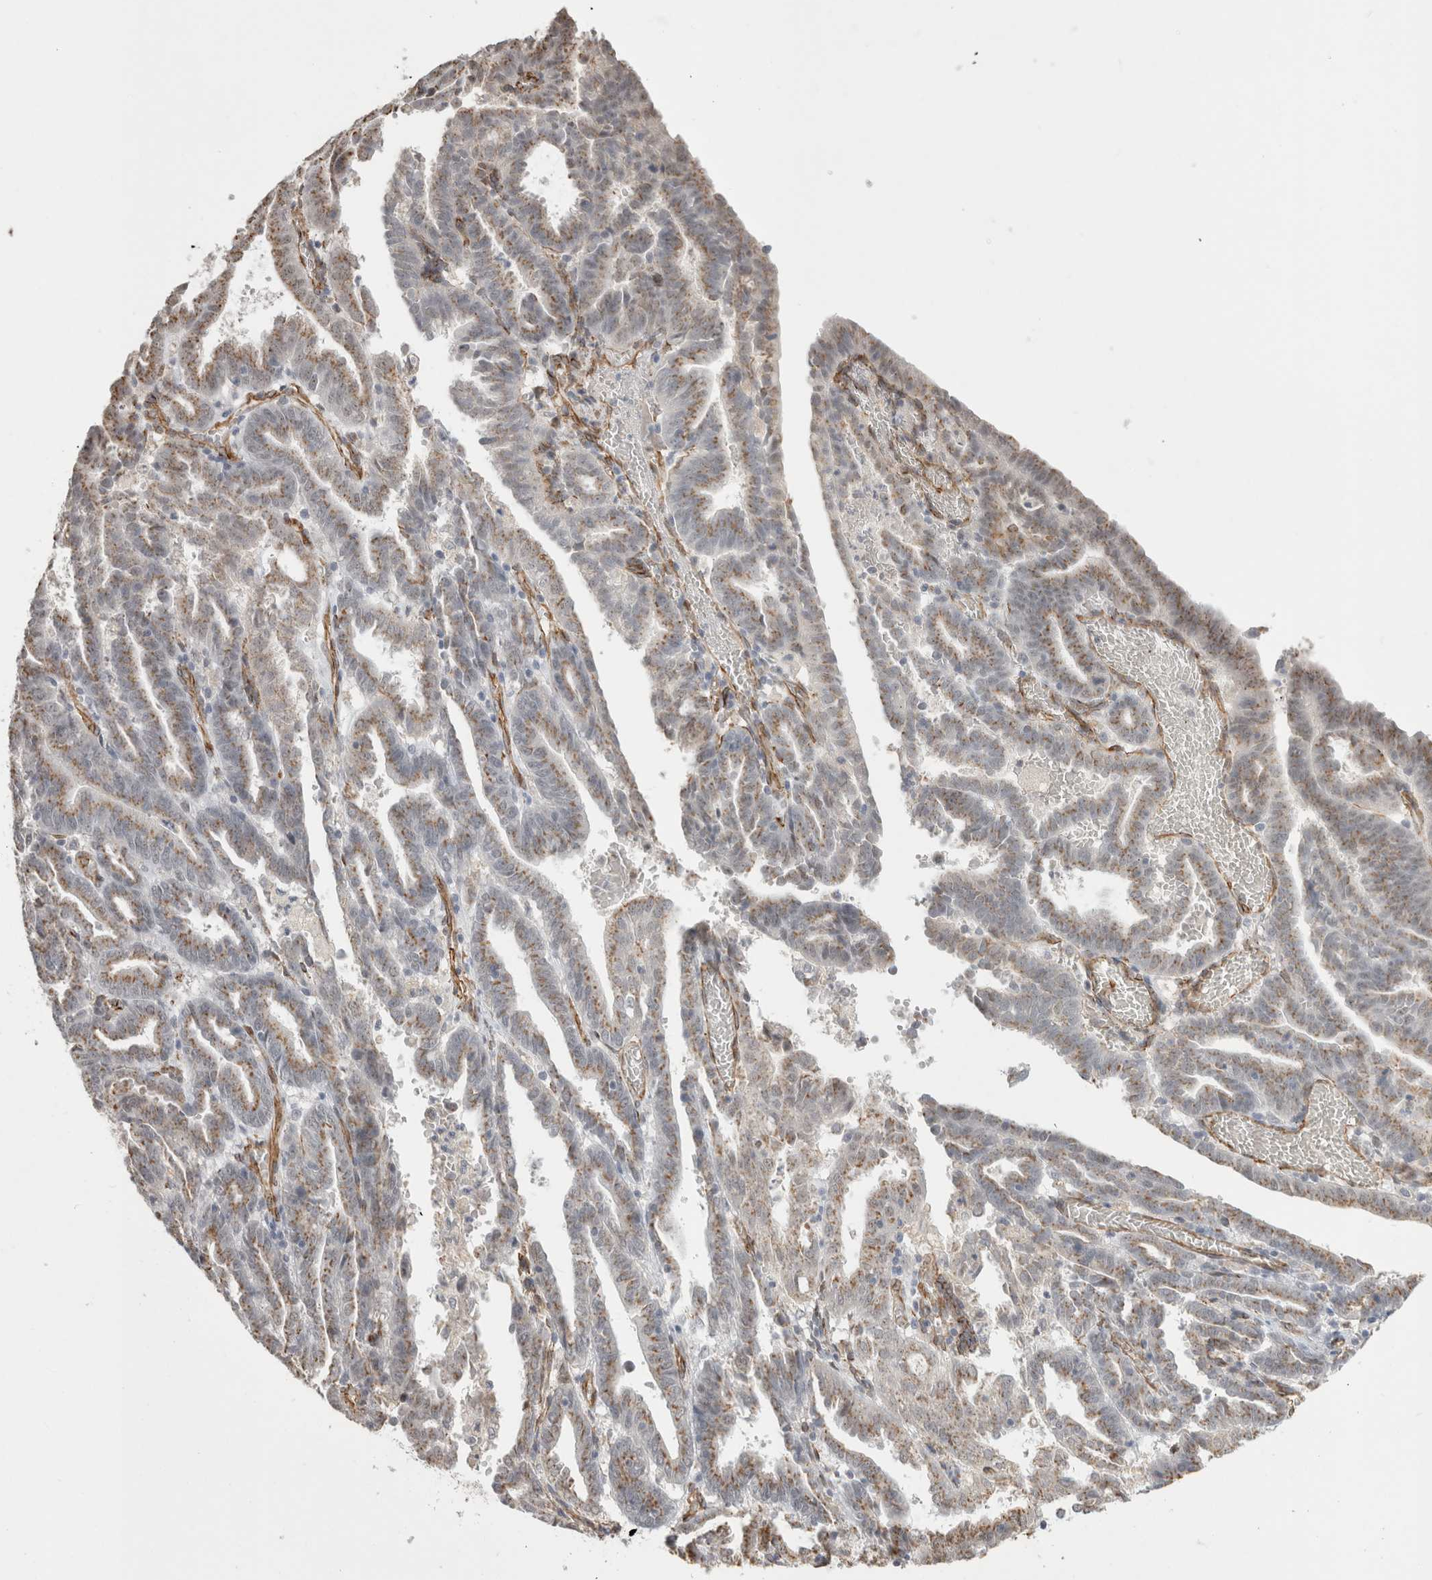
{"staining": {"intensity": "moderate", "quantity": ">75%", "location": "cytoplasmic/membranous"}, "tissue": "endometrial cancer", "cell_type": "Tumor cells", "image_type": "cancer", "snomed": [{"axis": "morphology", "description": "Adenocarcinoma, NOS"}, {"axis": "topography", "description": "Uterus"}], "caption": "Adenocarcinoma (endometrial) tissue exhibits moderate cytoplasmic/membranous expression in about >75% of tumor cells, visualized by immunohistochemistry. Nuclei are stained in blue.", "gene": "CAAP1", "patient": {"sex": "female", "age": 83}}